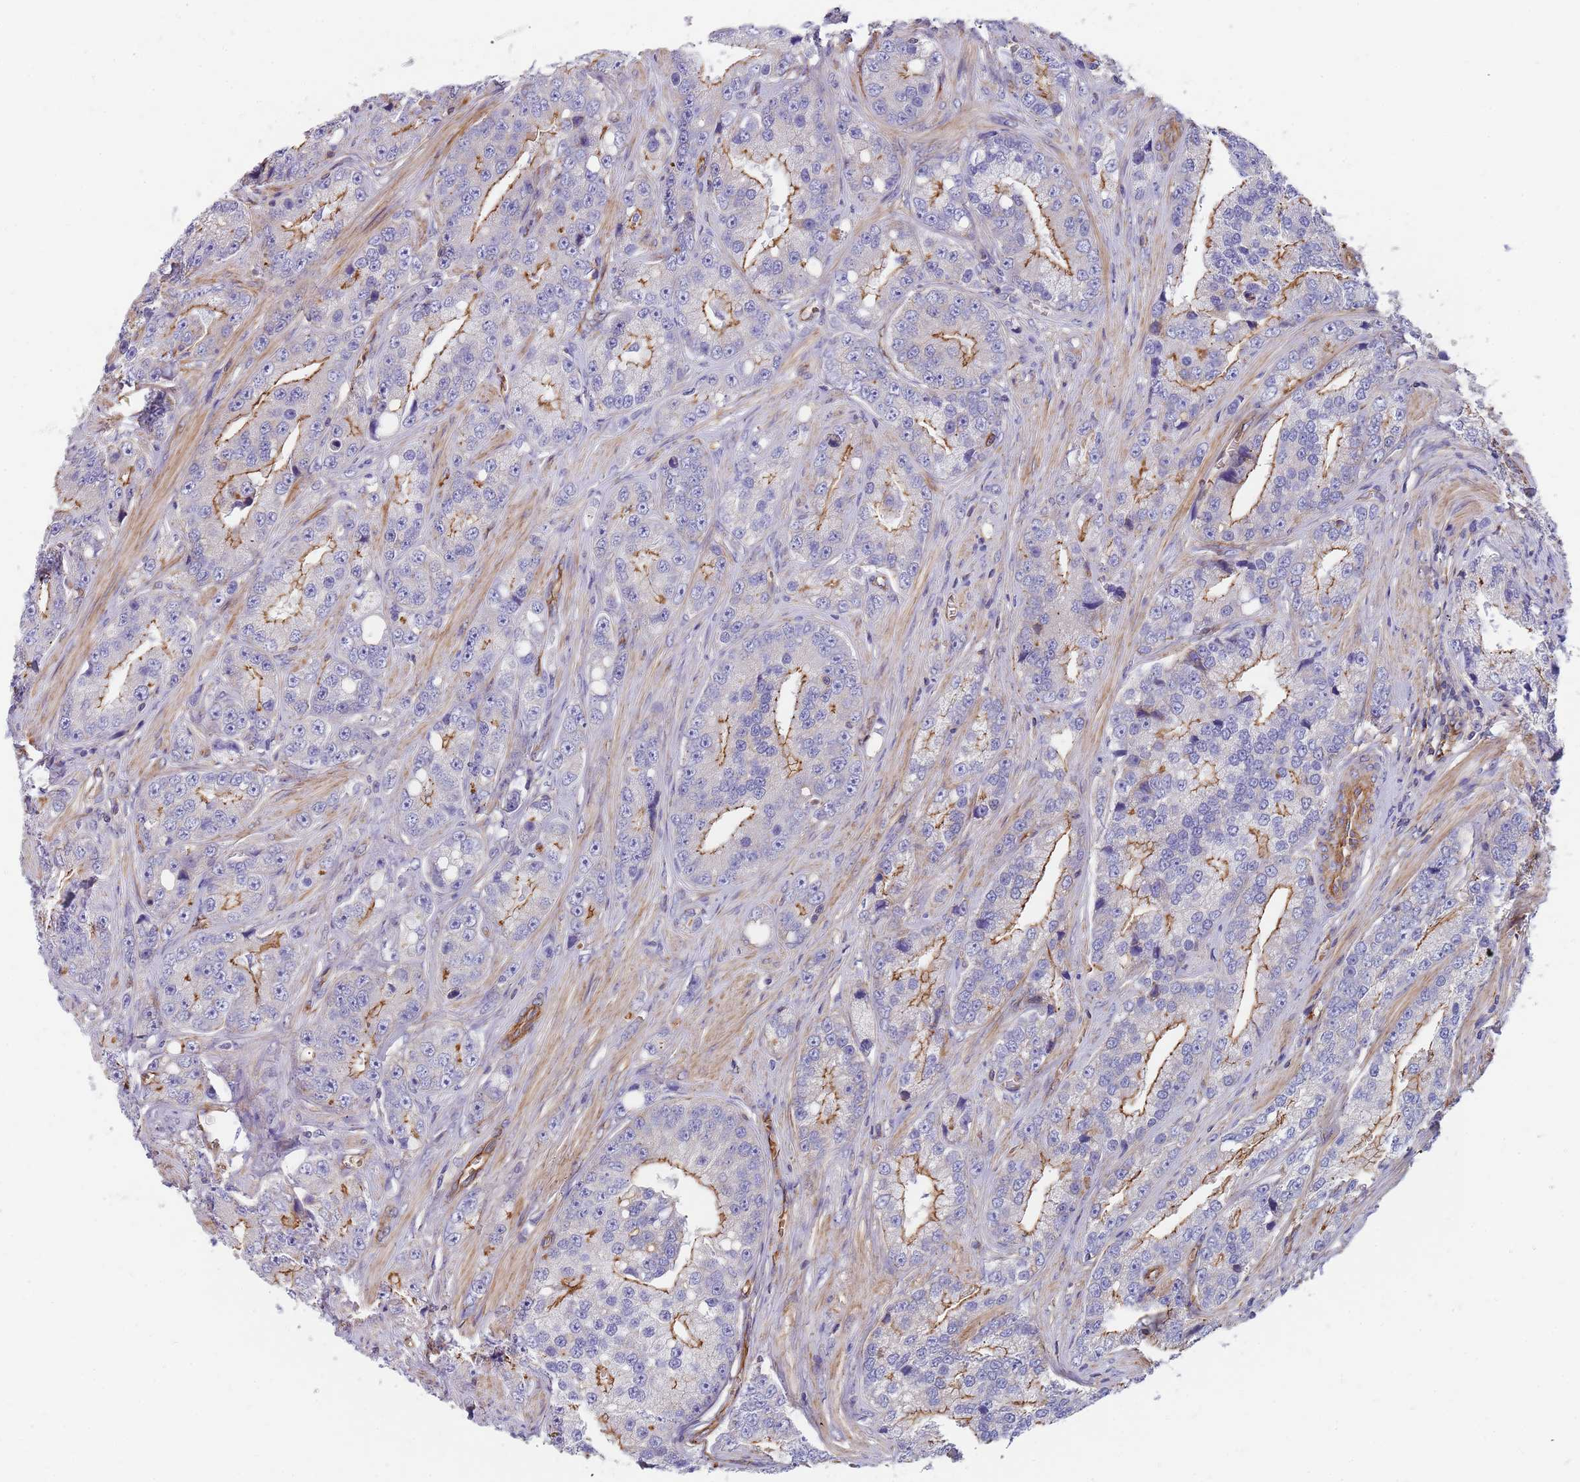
{"staining": {"intensity": "moderate", "quantity": "25%-75%", "location": "cytoplasmic/membranous"}, "tissue": "prostate cancer", "cell_type": "Tumor cells", "image_type": "cancer", "snomed": [{"axis": "morphology", "description": "Adenocarcinoma, High grade"}, {"axis": "topography", "description": "Prostate"}], "caption": "This micrograph displays immunohistochemistry (IHC) staining of prostate cancer, with medium moderate cytoplasmic/membranous staining in about 25%-75% of tumor cells.", "gene": "GFRAL", "patient": {"sex": "male", "age": 74}}